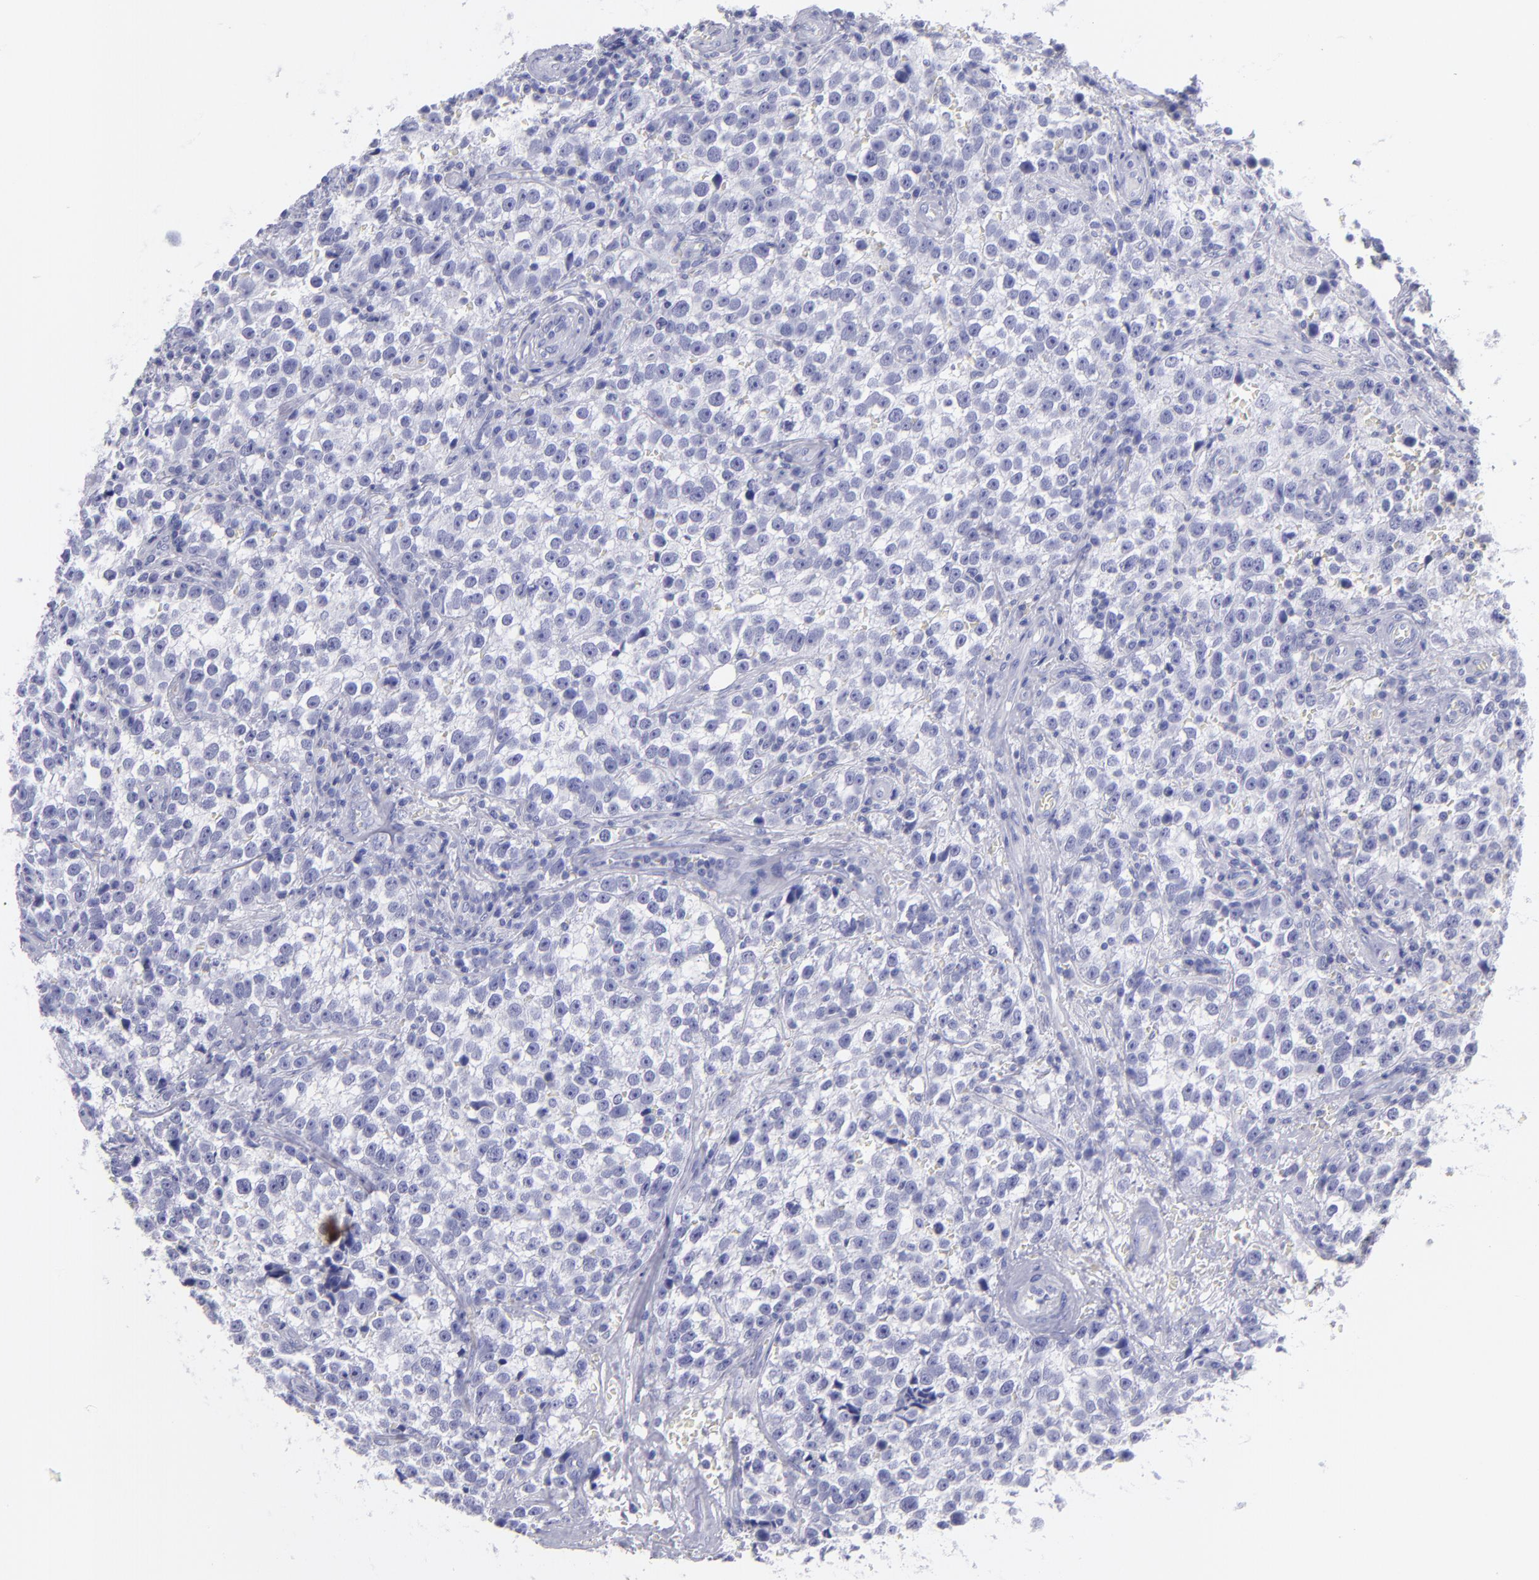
{"staining": {"intensity": "negative", "quantity": "none", "location": "none"}, "tissue": "testis cancer", "cell_type": "Tumor cells", "image_type": "cancer", "snomed": [{"axis": "morphology", "description": "Seminoma, NOS"}, {"axis": "topography", "description": "Testis"}], "caption": "An image of testis cancer (seminoma) stained for a protein exhibits no brown staining in tumor cells.", "gene": "CD82", "patient": {"sex": "male", "age": 38}}